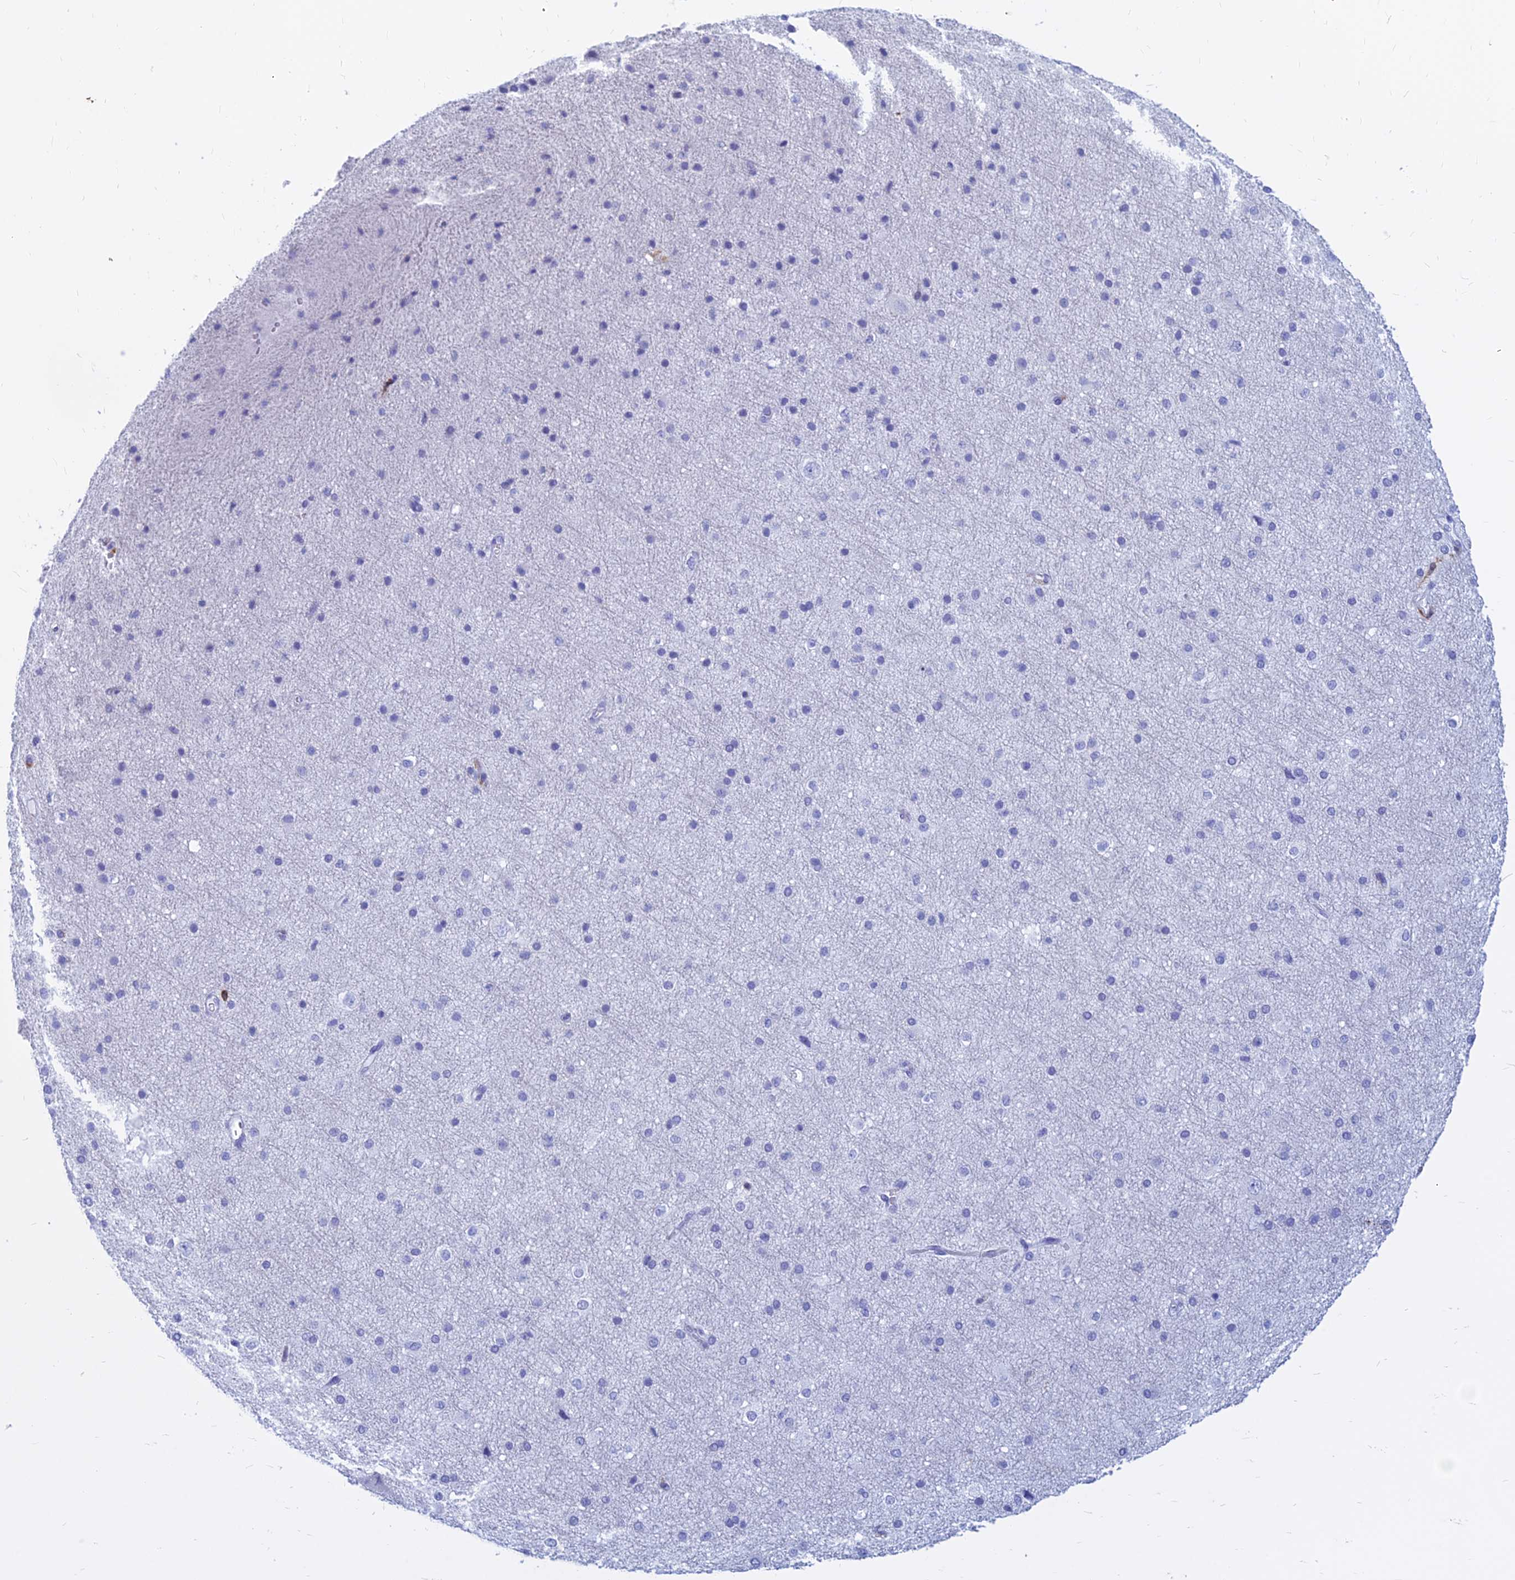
{"staining": {"intensity": "negative", "quantity": "none", "location": "none"}, "tissue": "cerebral cortex", "cell_type": "Endothelial cells", "image_type": "normal", "snomed": [{"axis": "morphology", "description": "Normal tissue, NOS"}, {"axis": "morphology", "description": "Developmental malformation"}, {"axis": "topography", "description": "Cerebral cortex"}], "caption": "Immunohistochemical staining of benign human cerebral cortex shows no significant staining in endothelial cells. Brightfield microscopy of immunohistochemistry stained with DAB (3,3'-diaminobenzidine) (brown) and hematoxylin (blue), captured at high magnification.", "gene": "HLA", "patient": {"sex": "female", "age": 30}}